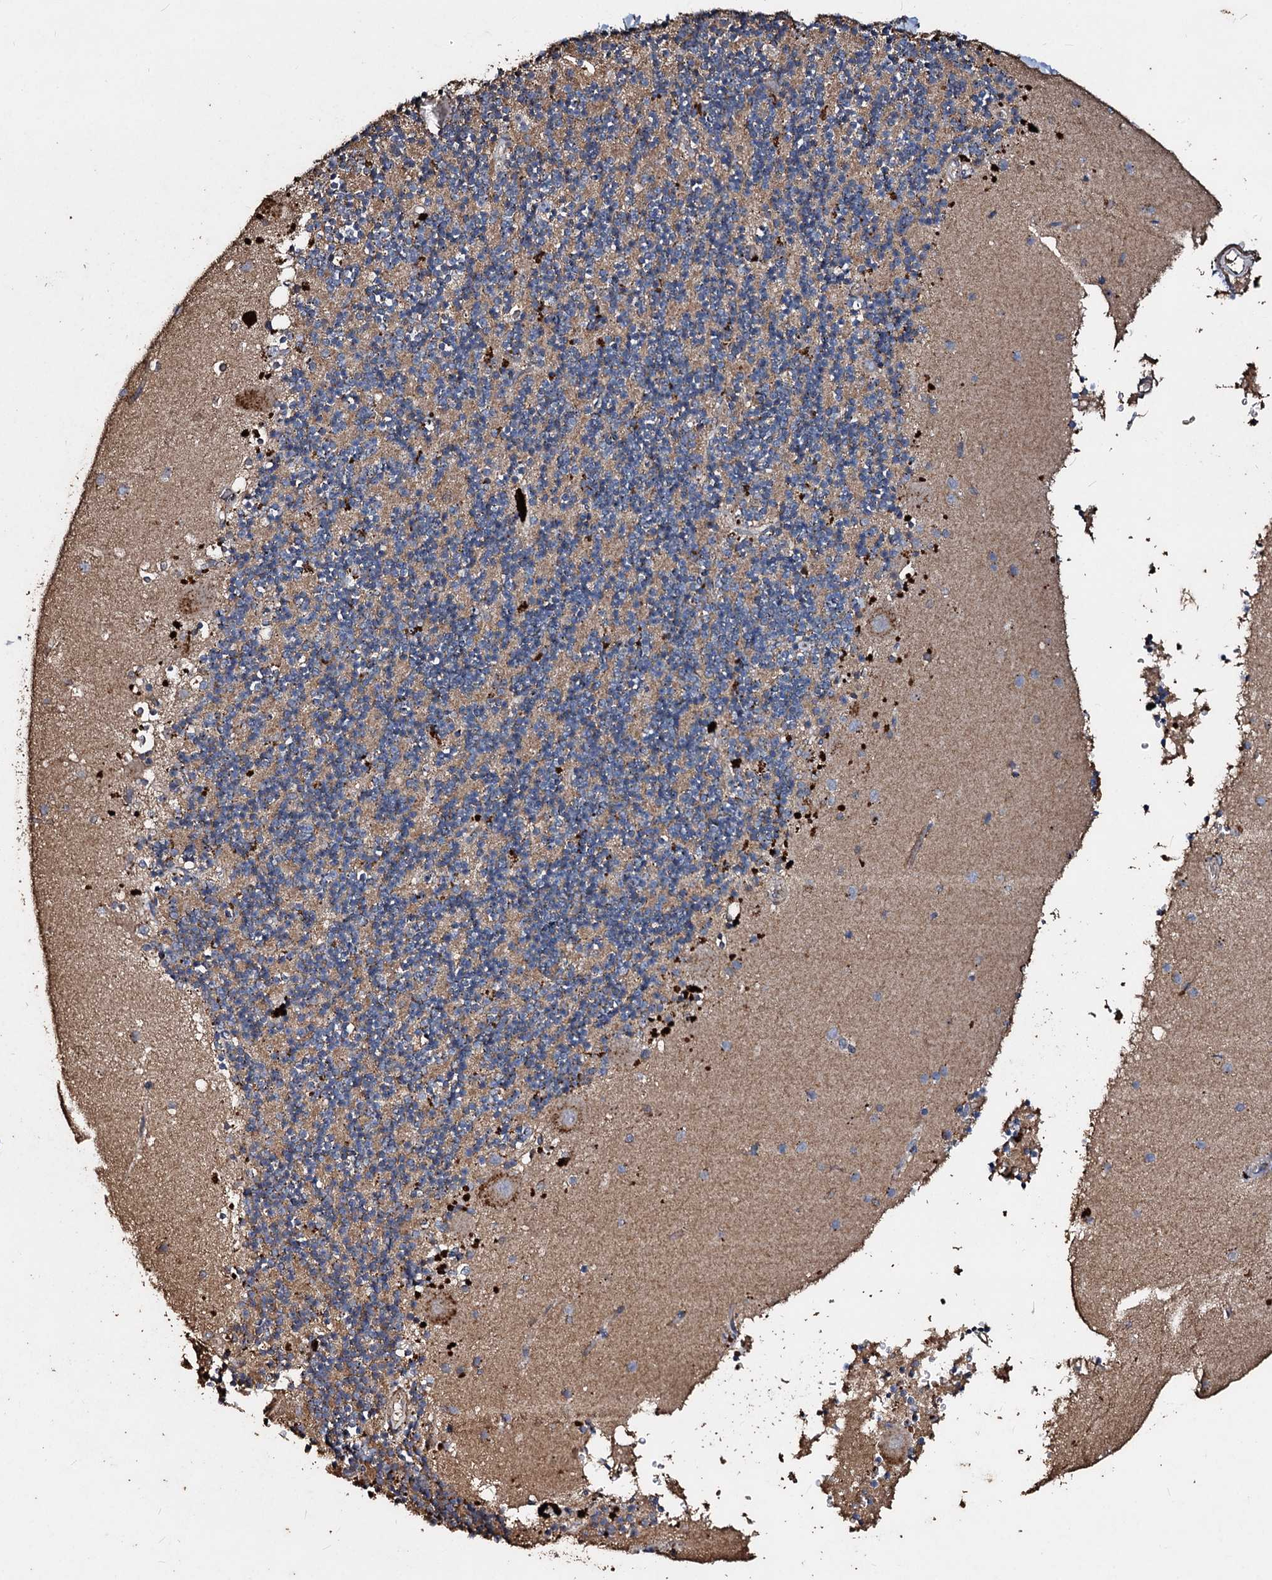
{"staining": {"intensity": "moderate", "quantity": "25%-75%", "location": "cytoplasmic/membranous"}, "tissue": "cerebellum", "cell_type": "Cells in granular layer", "image_type": "normal", "snomed": [{"axis": "morphology", "description": "Normal tissue, NOS"}, {"axis": "topography", "description": "Cerebellum"}], "caption": "A high-resolution micrograph shows immunohistochemistry (IHC) staining of unremarkable cerebellum, which demonstrates moderate cytoplasmic/membranous expression in approximately 25%-75% of cells in granular layer. The protein of interest is stained brown, and the nuclei are stained in blue (DAB IHC with brightfield microscopy, high magnification).", "gene": "NOTCH2NLA", "patient": {"sex": "male", "age": 54}}